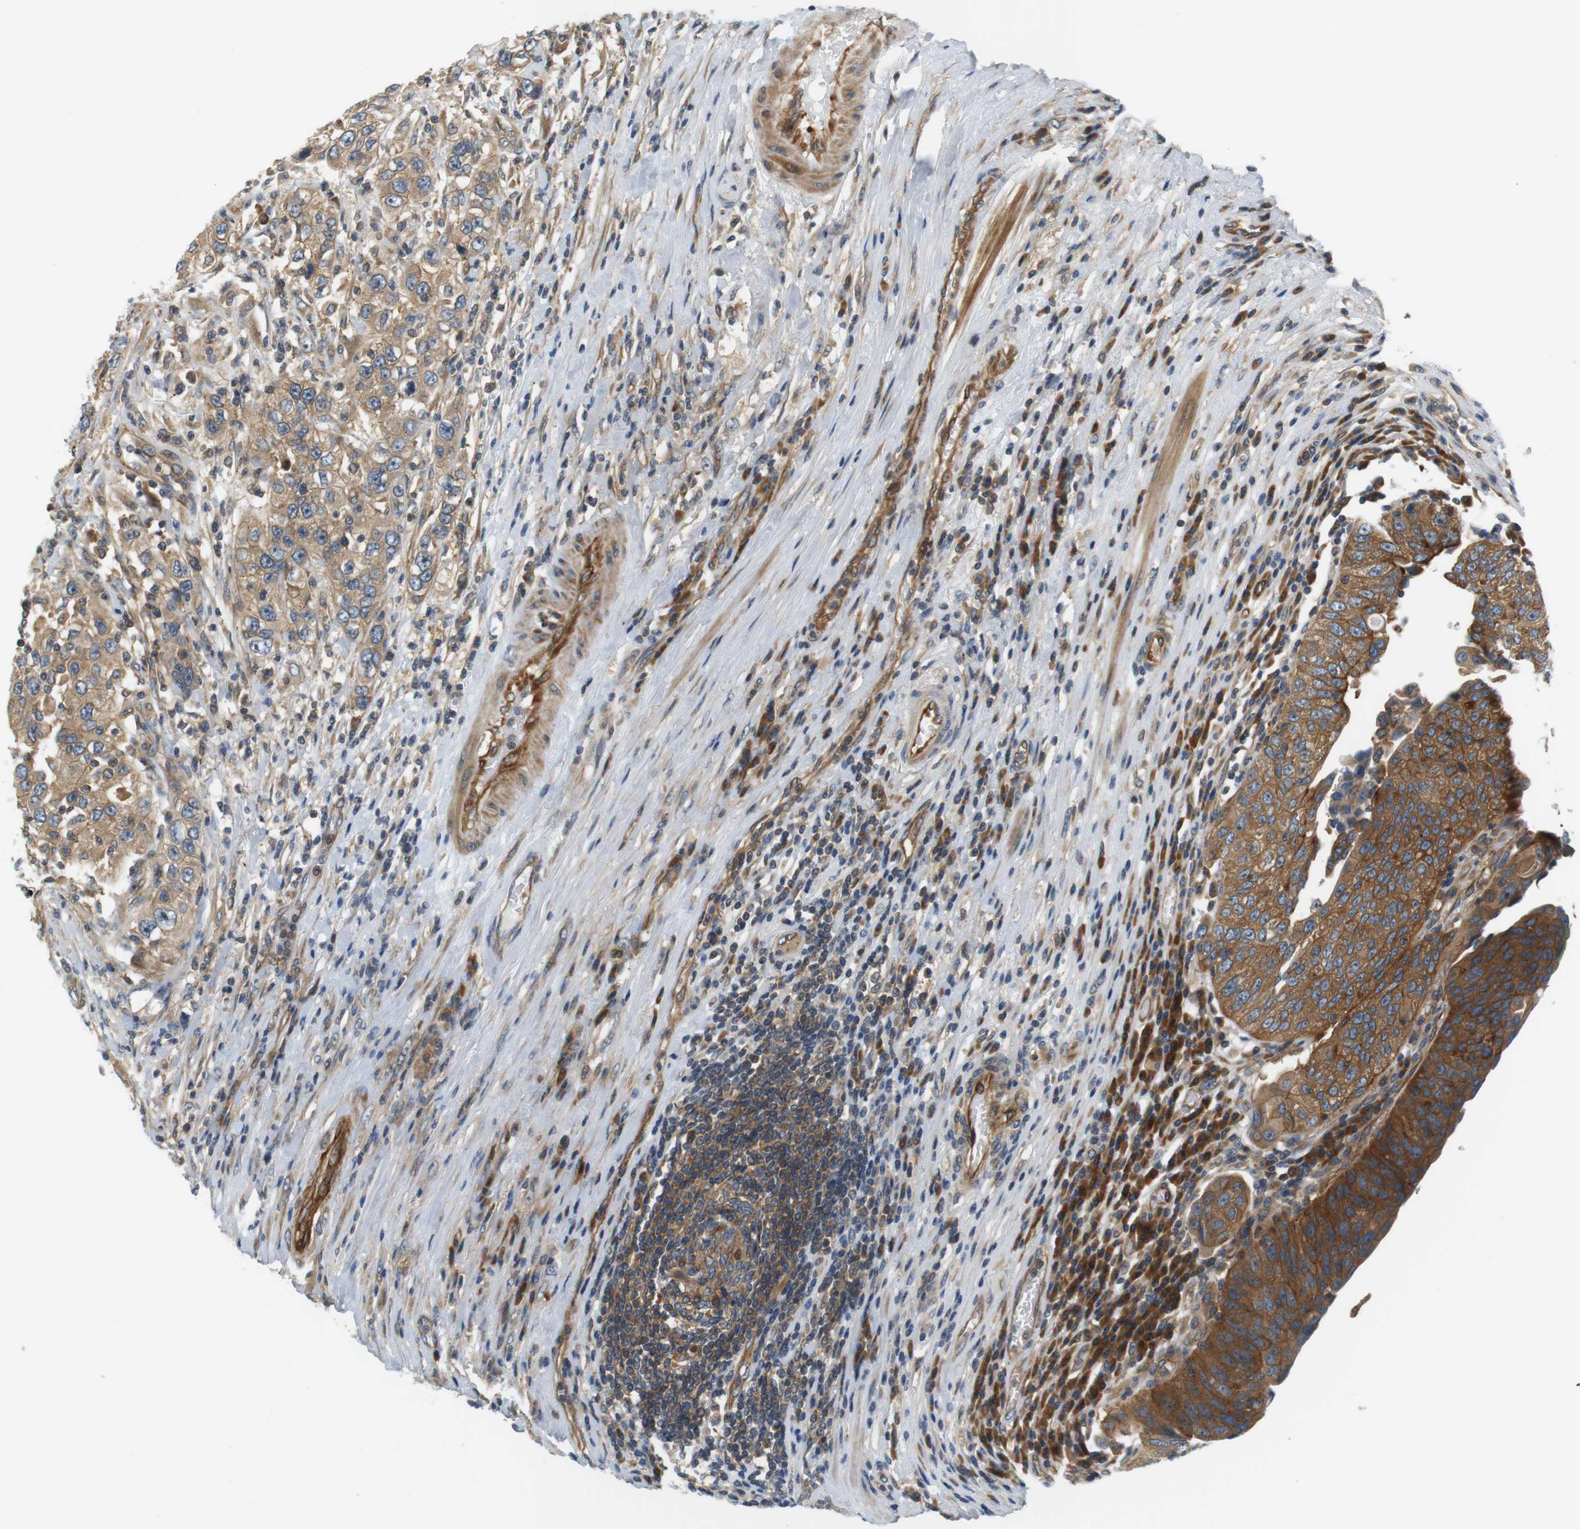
{"staining": {"intensity": "moderate", "quantity": ">75%", "location": "cytoplasmic/membranous"}, "tissue": "urothelial cancer", "cell_type": "Tumor cells", "image_type": "cancer", "snomed": [{"axis": "morphology", "description": "Urothelial carcinoma, High grade"}, {"axis": "topography", "description": "Urinary bladder"}], "caption": "Immunohistochemical staining of urothelial cancer exhibits moderate cytoplasmic/membranous protein staining in approximately >75% of tumor cells.", "gene": "SH3GLB1", "patient": {"sex": "female", "age": 80}}